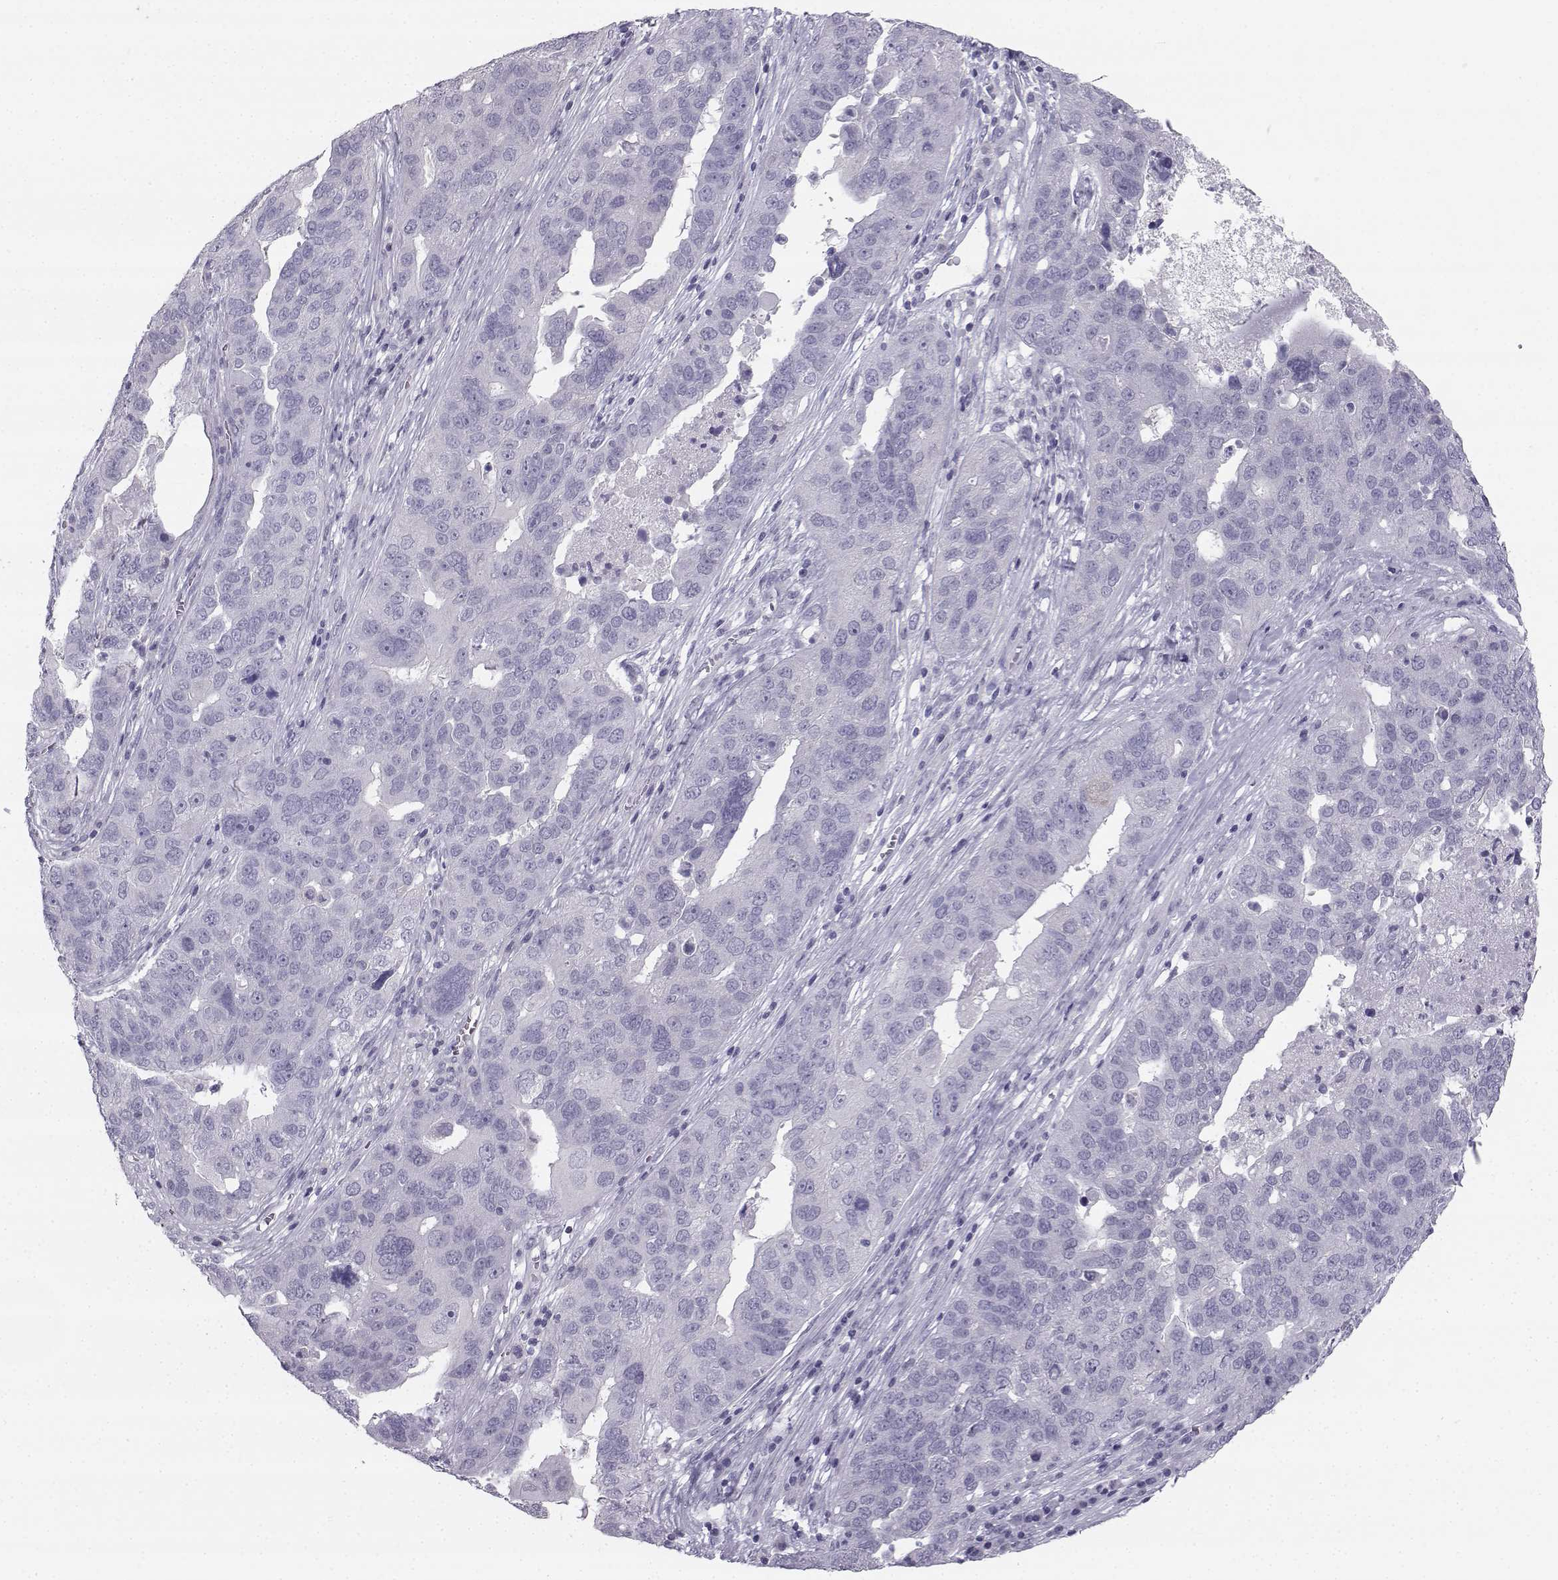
{"staining": {"intensity": "negative", "quantity": "none", "location": "none"}, "tissue": "ovarian cancer", "cell_type": "Tumor cells", "image_type": "cancer", "snomed": [{"axis": "morphology", "description": "Carcinoma, endometroid"}, {"axis": "topography", "description": "Soft tissue"}, {"axis": "topography", "description": "Ovary"}], "caption": "IHC of human ovarian cancer exhibits no positivity in tumor cells. (Stains: DAB (3,3'-diaminobenzidine) immunohistochemistry (IHC) with hematoxylin counter stain, Microscopy: brightfield microscopy at high magnification).", "gene": "SYCE1", "patient": {"sex": "female", "age": 52}}